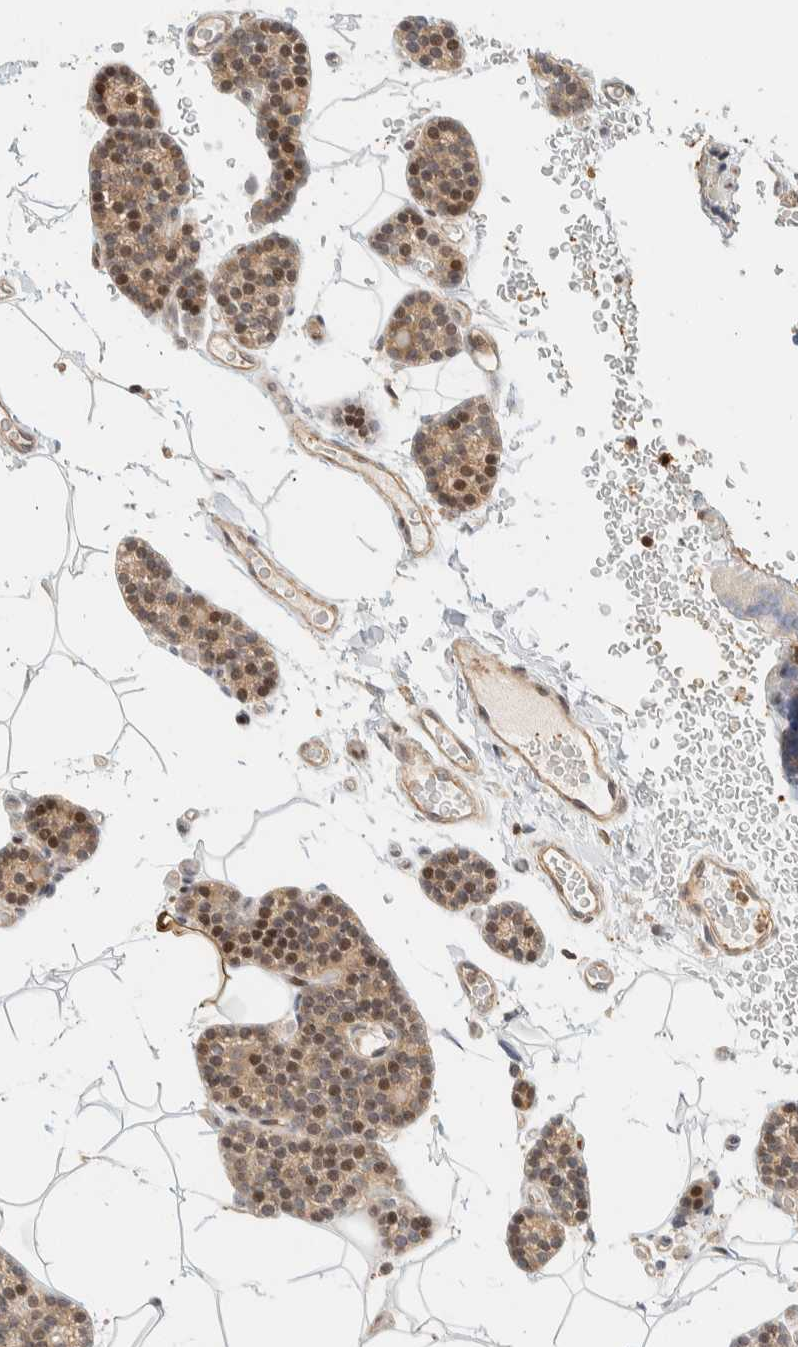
{"staining": {"intensity": "weak", "quantity": ">75%", "location": "cytoplasmic/membranous,nuclear"}, "tissue": "parathyroid gland", "cell_type": "Glandular cells", "image_type": "normal", "snomed": [{"axis": "morphology", "description": "Normal tissue, NOS"}, {"axis": "topography", "description": "Parathyroid gland"}], "caption": "Weak cytoplasmic/membranous,nuclear protein positivity is identified in approximately >75% of glandular cells in parathyroid gland.", "gene": "ARFGEF1", "patient": {"sex": "male", "age": 52}}